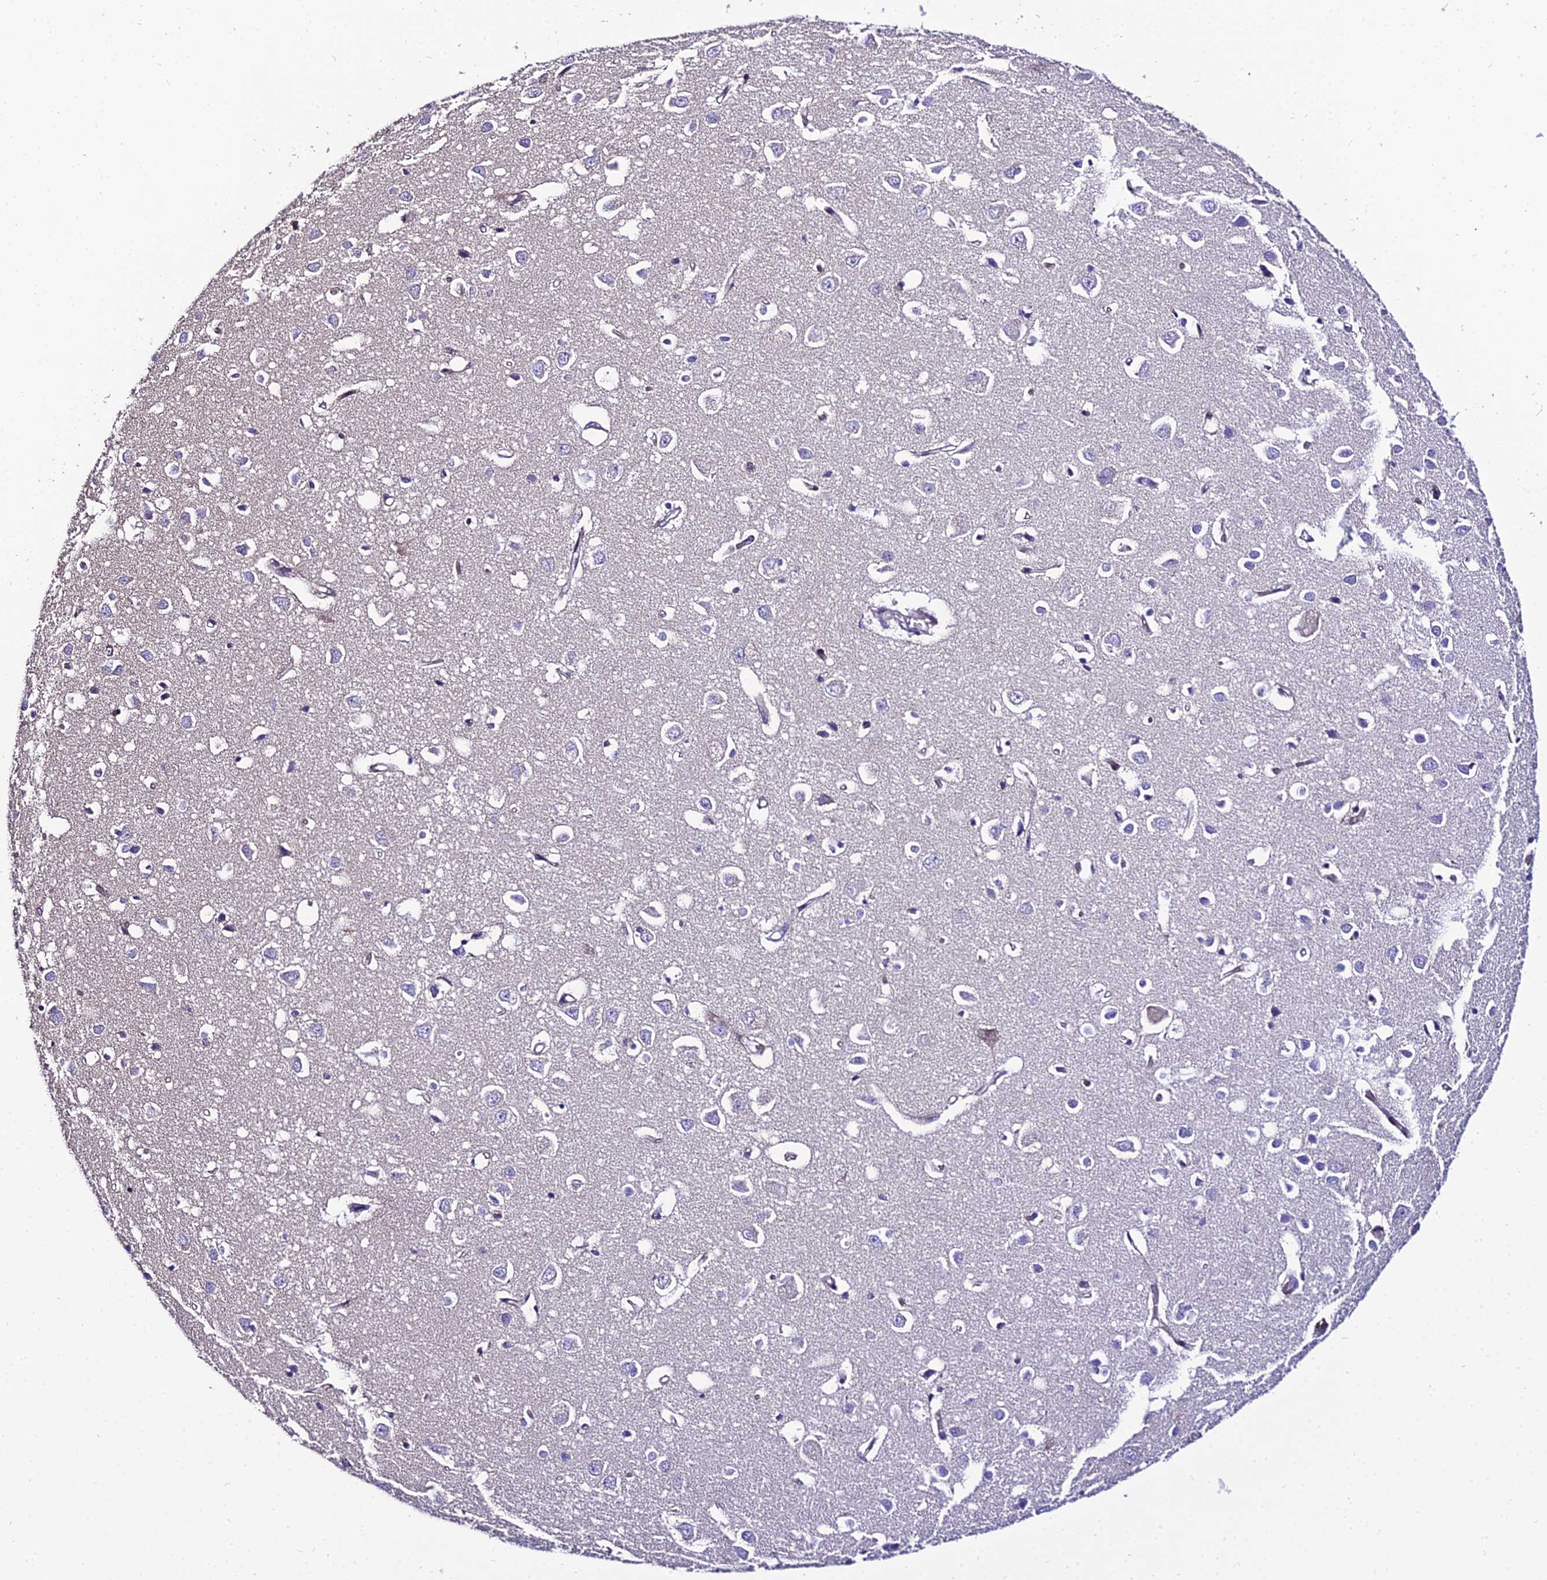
{"staining": {"intensity": "weak", "quantity": "25%-75%", "location": "cytoplasmic/membranous"}, "tissue": "cerebral cortex", "cell_type": "Endothelial cells", "image_type": "normal", "snomed": [{"axis": "morphology", "description": "Normal tissue, NOS"}, {"axis": "topography", "description": "Cerebral cortex"}], "caption": "Endothelial cells demonstrate weak cytoplasmic/membranous positivity in about 25%-75% of cells in unremarkable cerebral cortex. The staining is performed using DAB (3,3'-diaminobenzidine) brown chromogen to label protein expression. The nuclei are counter-stained blue using hematoxylin.", "gene": "SHQ1", "patient": {"sex": "female", "age": 64}}